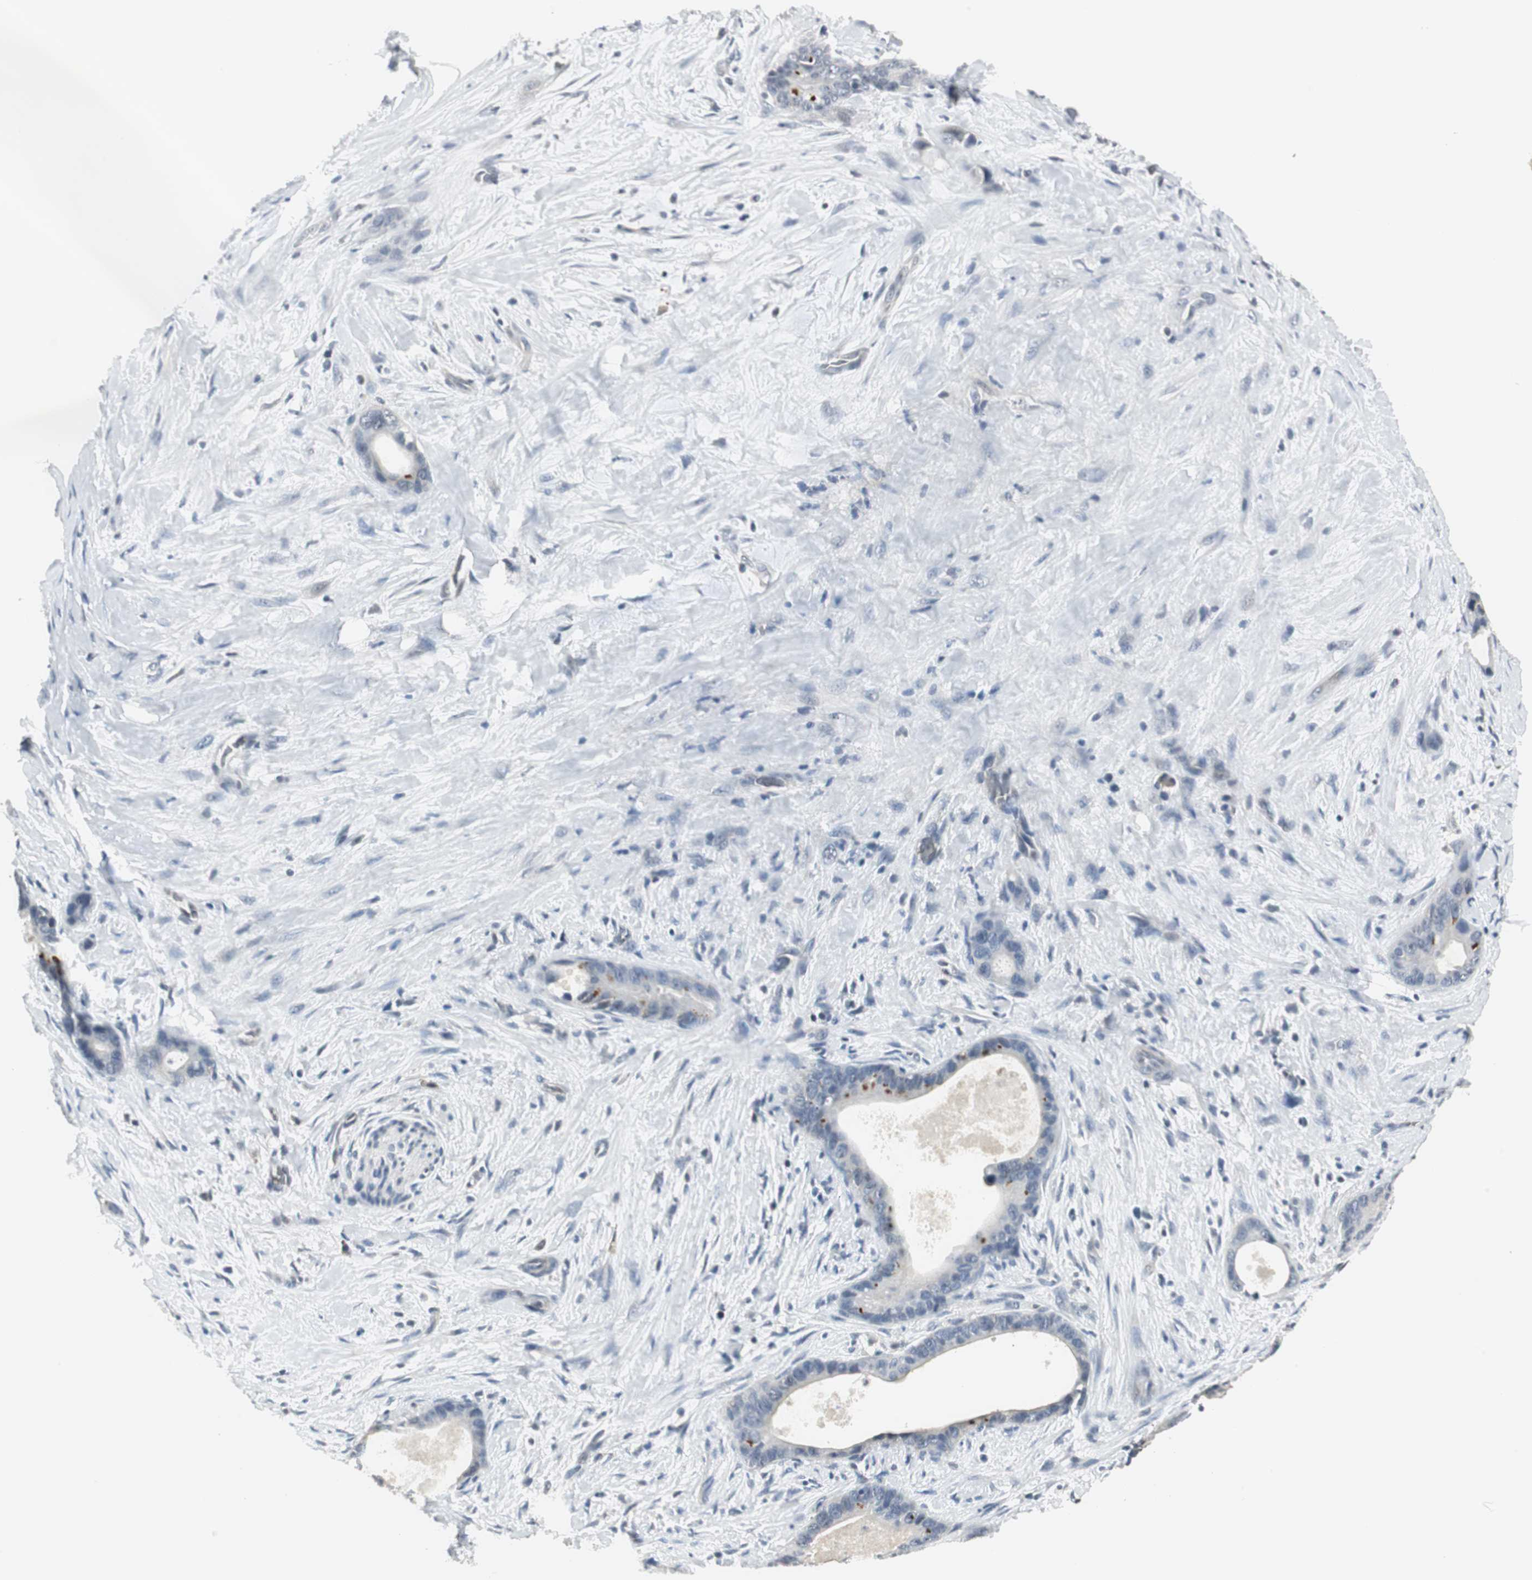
{"staining": {"intensity": "moderate", "quantity": "<25%", "location": "nuclear"}, "tissue": "liver cancer", "cell_type": "Tumor cells", "image_type": "cancer", "snomed": [{"axis": "morphology", "description": "Cholangiocarcinoma"}, {"axis": "topography", "description": "Liver"}], "caption": "Liver cancer stained with a brown dye reveals moderate nuclear positive positivity in approximately <25% of tumor cells.", "gene": "CCT5", "patient": {"sex": "female", "age": 55}}